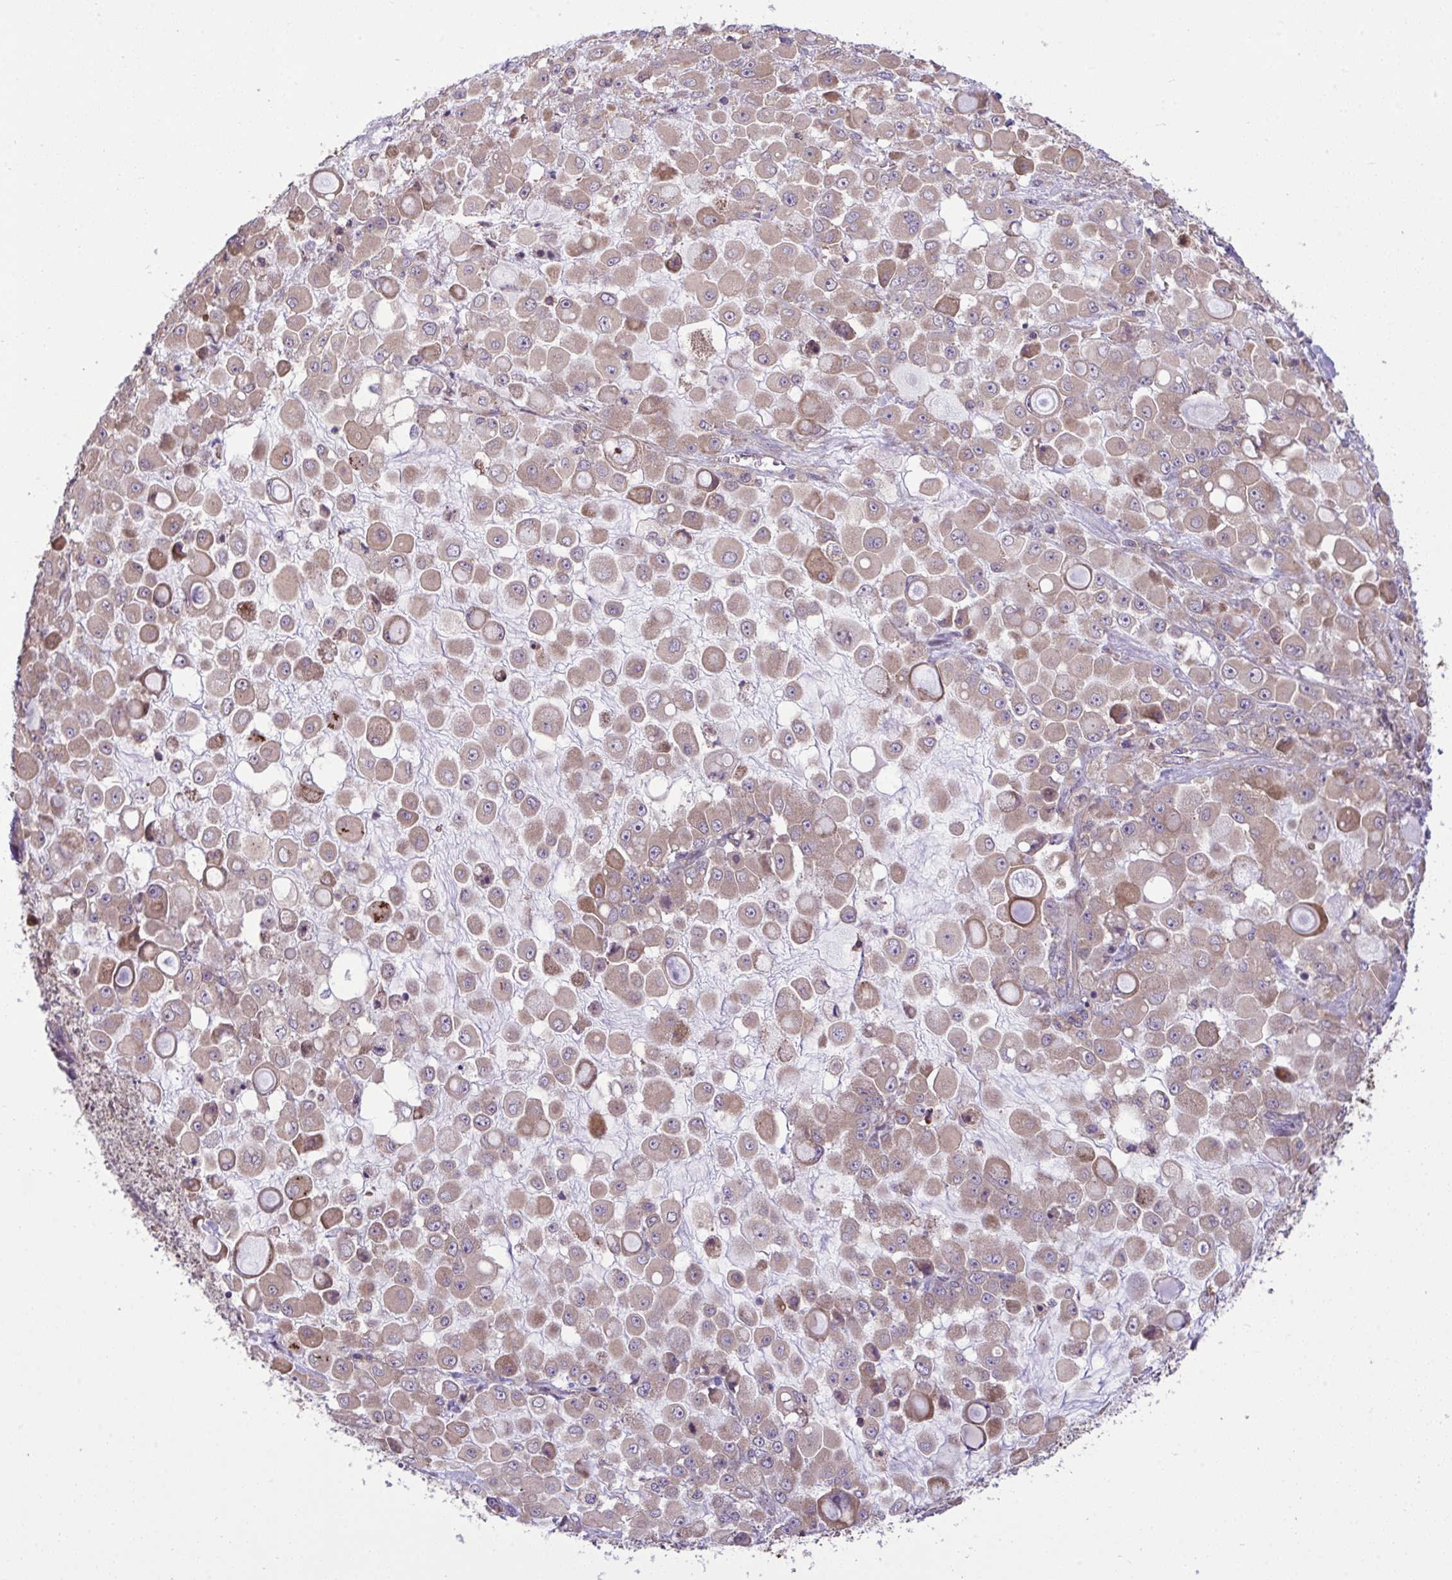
{"staining": {"intensity": "weak", "quantity": ">75%", "location": "cytoplasmic/membranous"}, "tissue": "stomach cancer", "cell_type": "Tumor cells", "image_type": "cancer", "snomed": [{"axis": "morphology", "description": "Adenocarcinoma, NOS"}, {"axis": "topography", "description": "Stomach"}], "caption": "Stomach cancer (adenocarcinoma) stained with a protein marker exhibits weak staining in tumor cells.", "gene": "GRB14", "patient": {"sex": "female", "age": 76}}